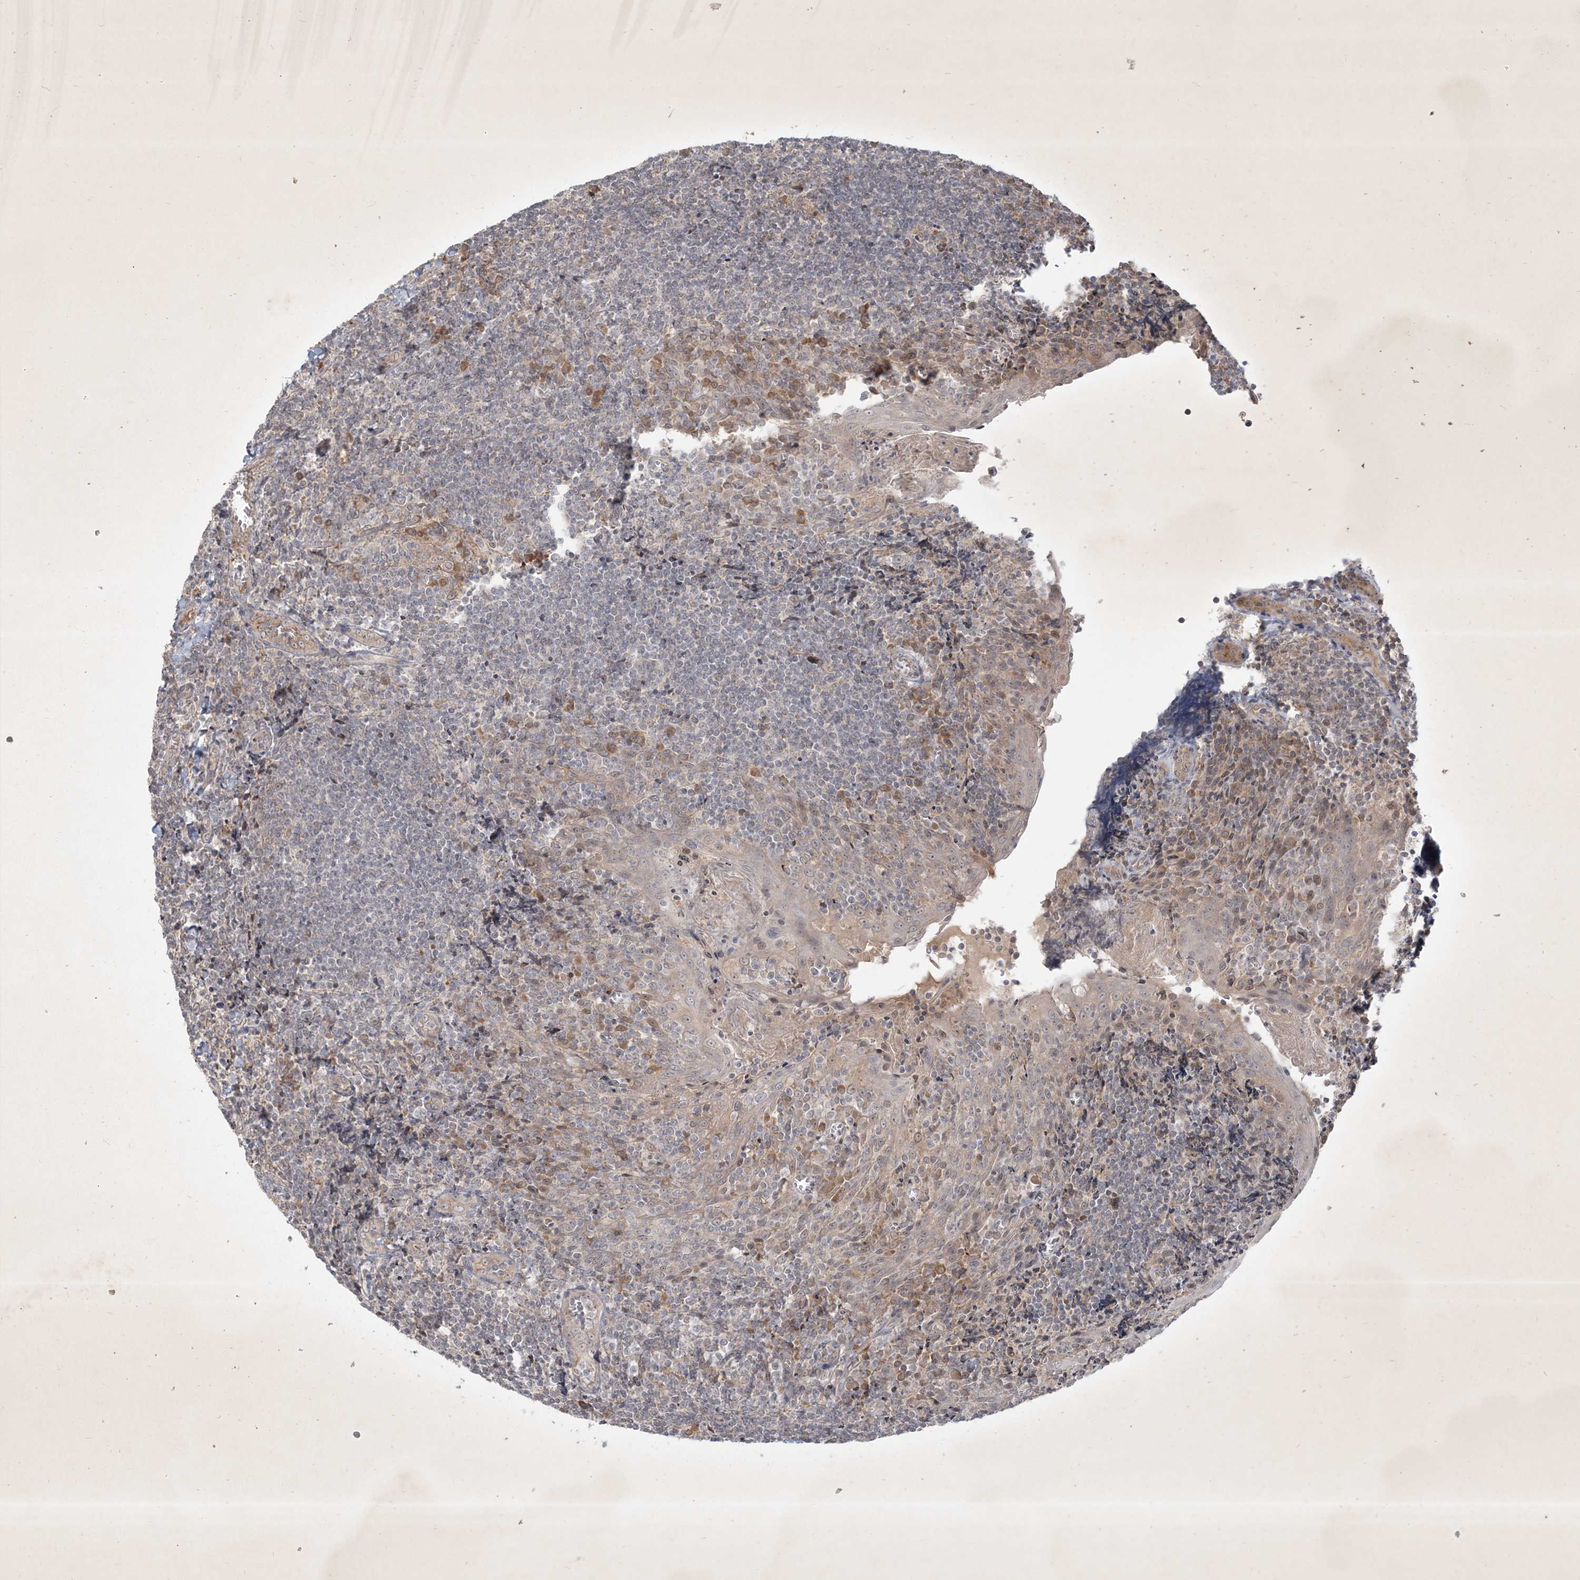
{"staining": {"intensity": "negative", "quantity": "none", "location": "none"}, "tissue": "tonsil", "cell_type": "Germinal center cells", "image_type": "normal", "snomed": [{"axis": "morphology", "description": "Normal tissue, NOS"}, {"axis": "topography", "description": "Tonsil"}], "caption": "This is an IHC histopathology image of unremarkable human tonsil. There is no staining in germinal center cells.", "gene": "BOD1L2", "patient": {"sex": "male", "age": 27}}